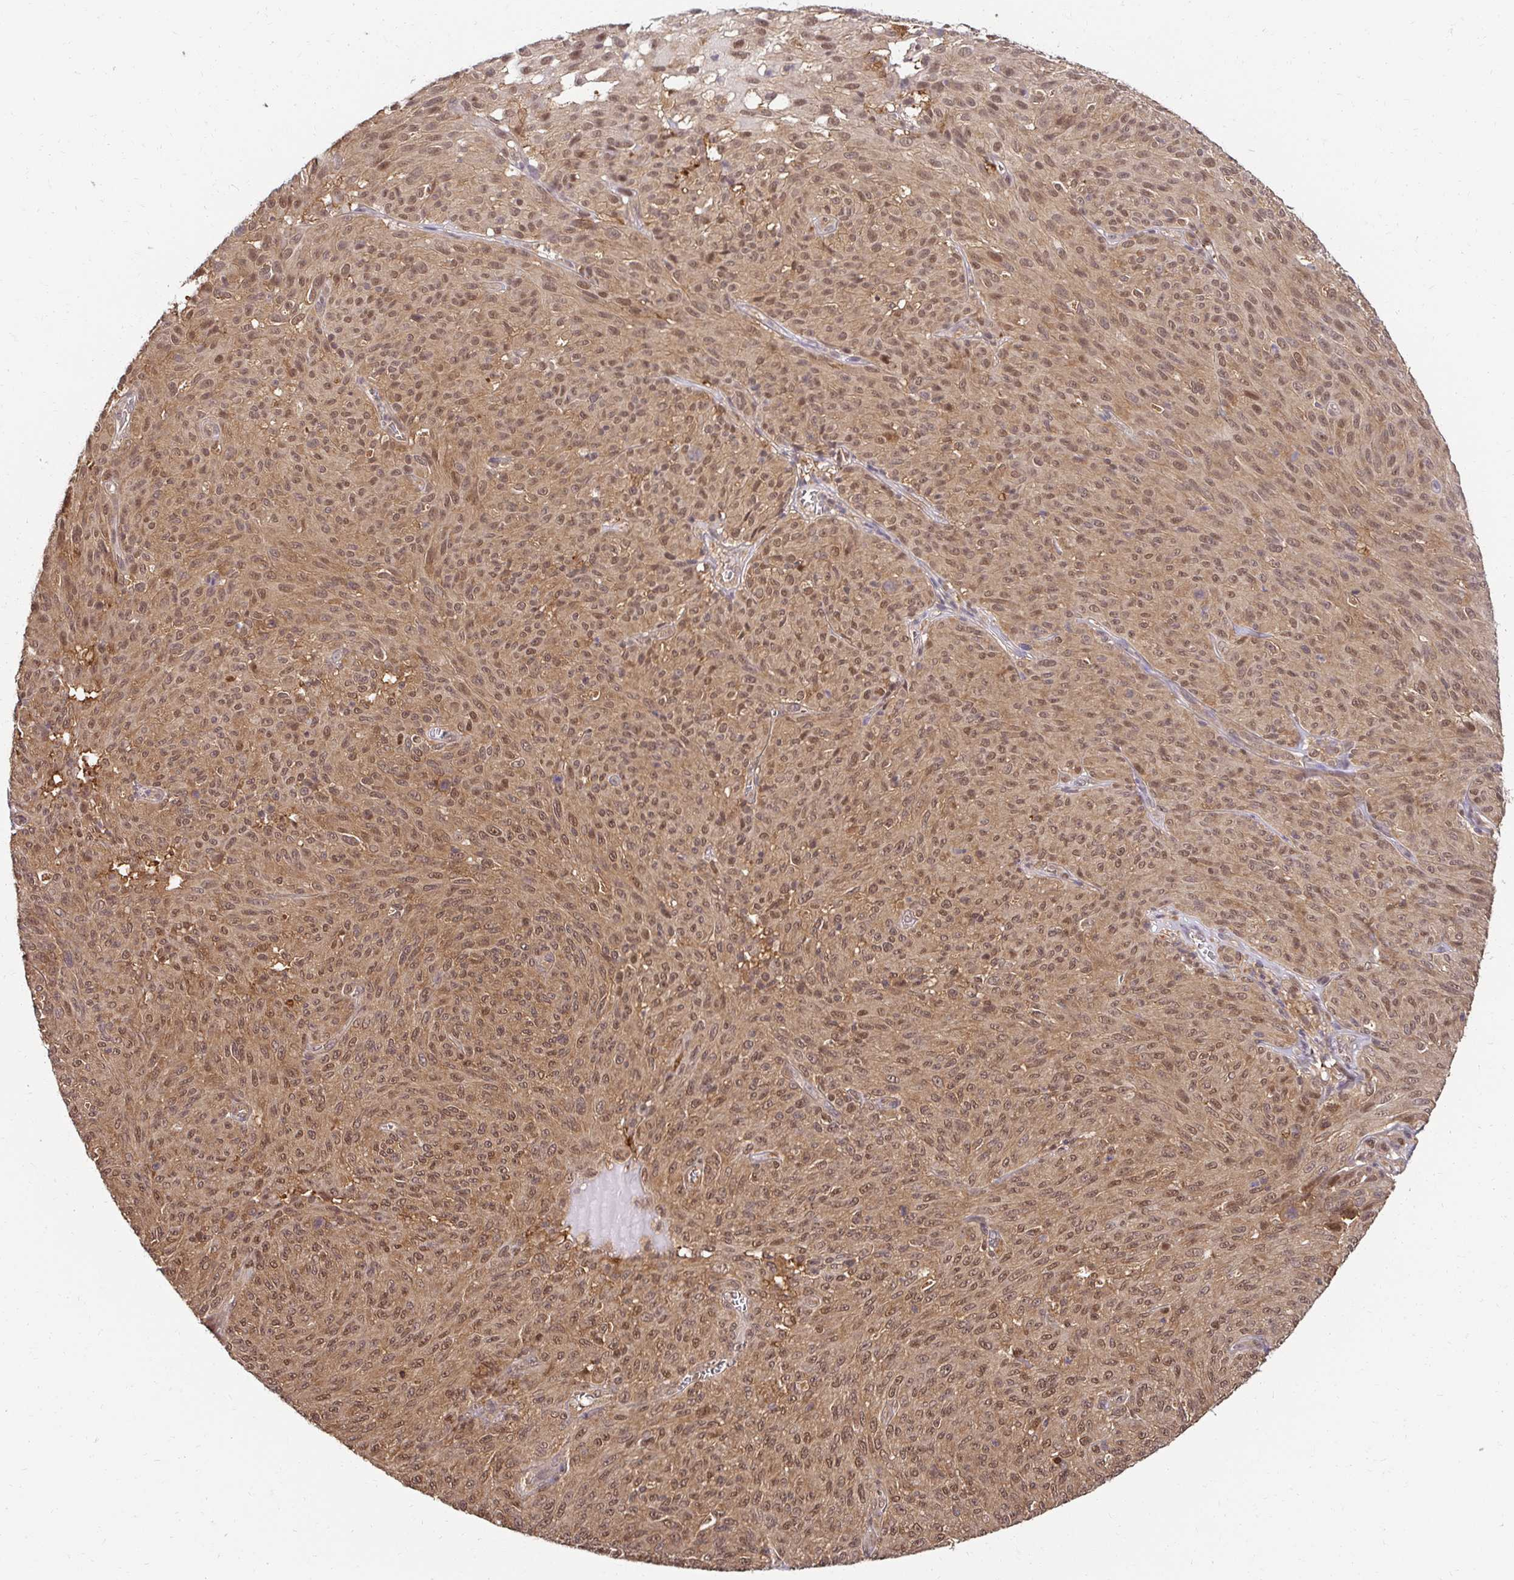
{"staining": {"intensity": "moderate", "quantity": ">75%", "location": "cytoplasmic/membranous,nuclear"}, "tissue": "melanoma", "cell_type": "Tumor cells", "image_type": "cancer", "snomed": [{"axis": "morphology", "description": "Malignant melanoma, NOS"}, {"axis": "topography", "description": "Skin"}], "caption": "This is a histology image of immunohistochemistry (IHC) staining of malignant melanoma, which shows moderate positivity in the cytoplasmic/membranous and nuclear of tumor cells.", "gene": "PSMA4", "patient": {"sex": "male", "age": 85}}